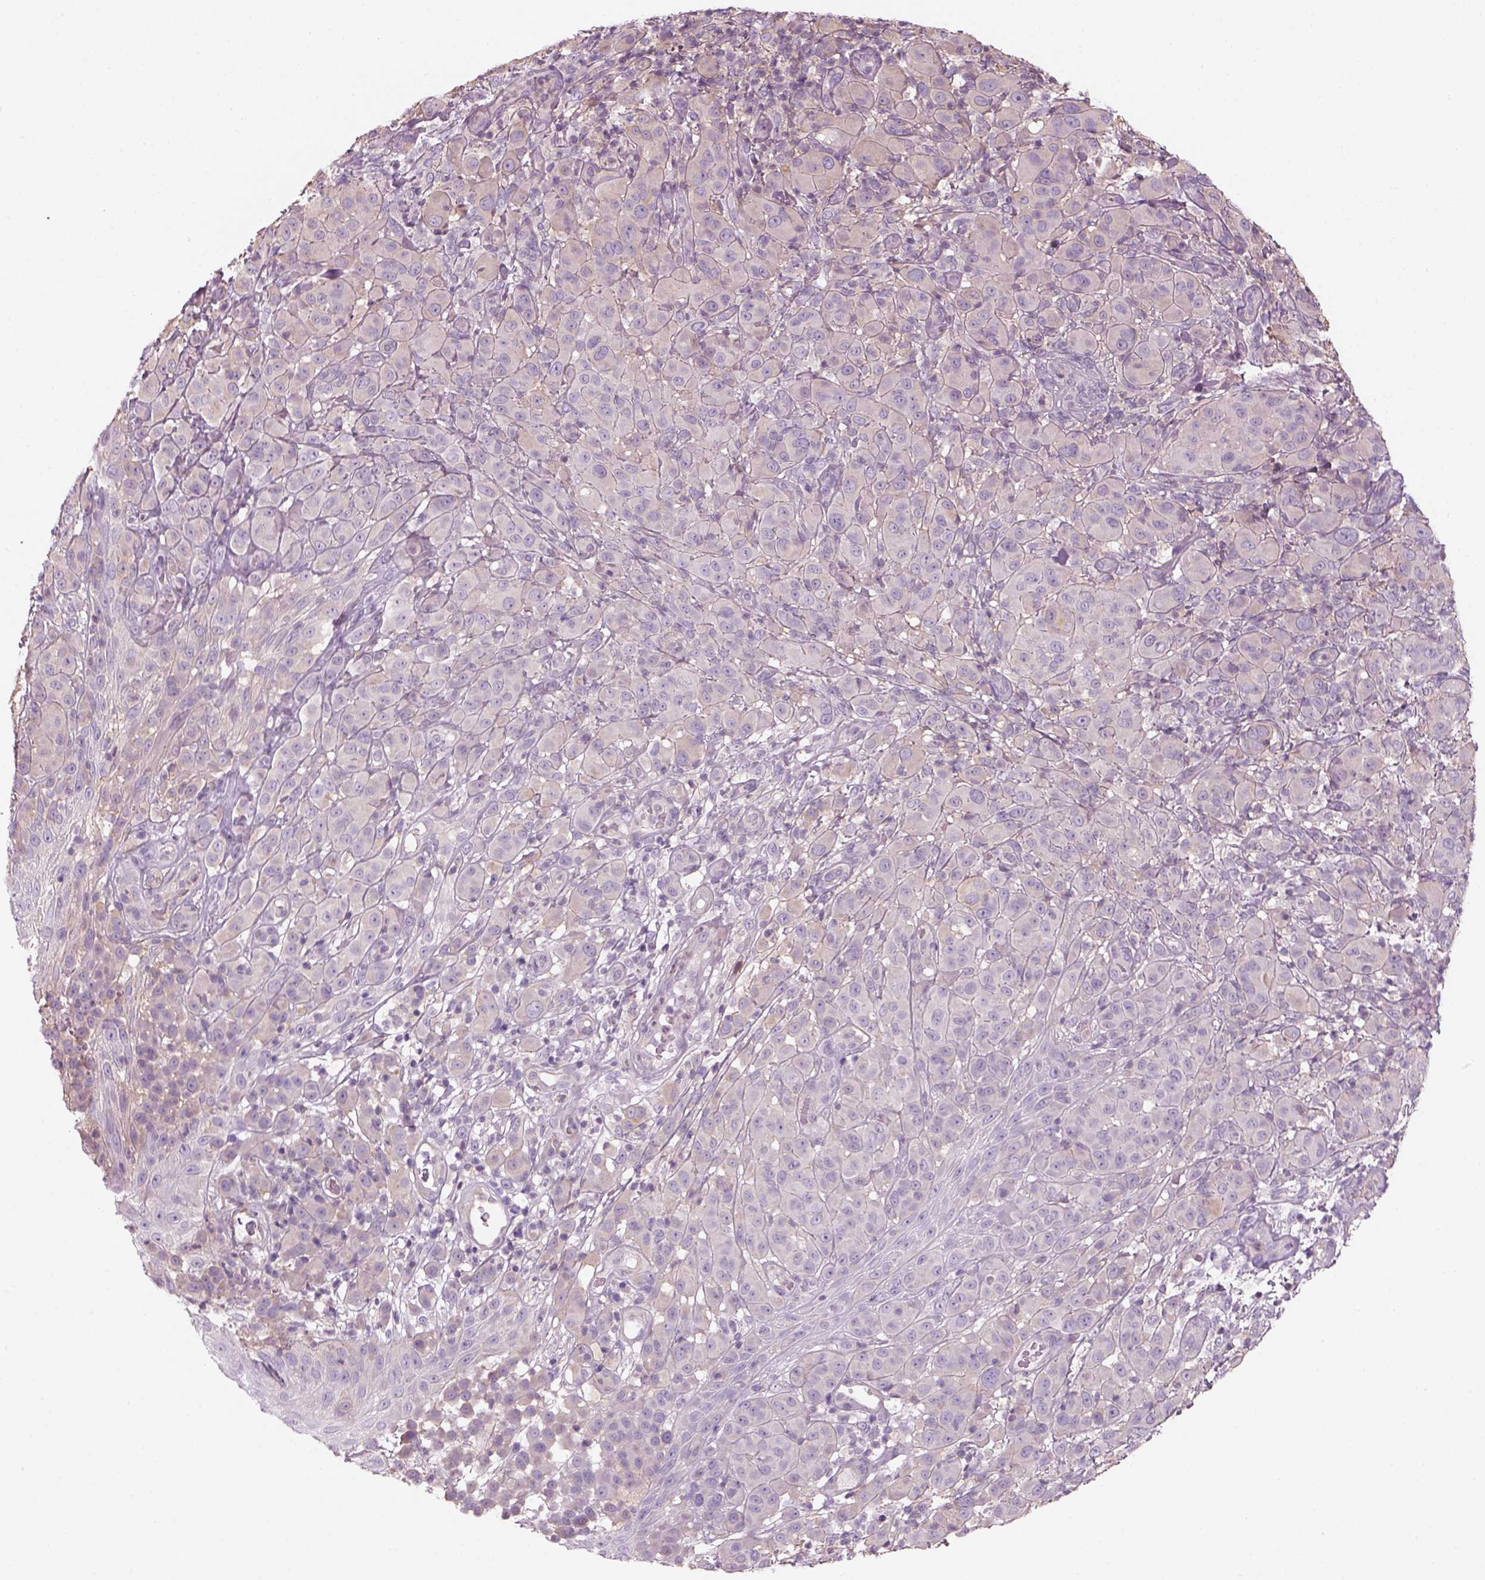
{"staining": {"intensity": "negative", "quantity": "none", "location": "none"}, "tissue": "melanoma", "cell_type": "Tumor cells", "image_type": "cancer", "snomed": [{"axis": "morphology", "description": "Malignant melanoma, NOS"}, {"axis": "topography", "description": "Skin"}], "caption": "The immunohistochemistry histopathology image has no significant positivity in tumor cells of malignant melanoma tissue.", "gene": "SLC1A7", "patient": {"sex": "female", "age": 87}}